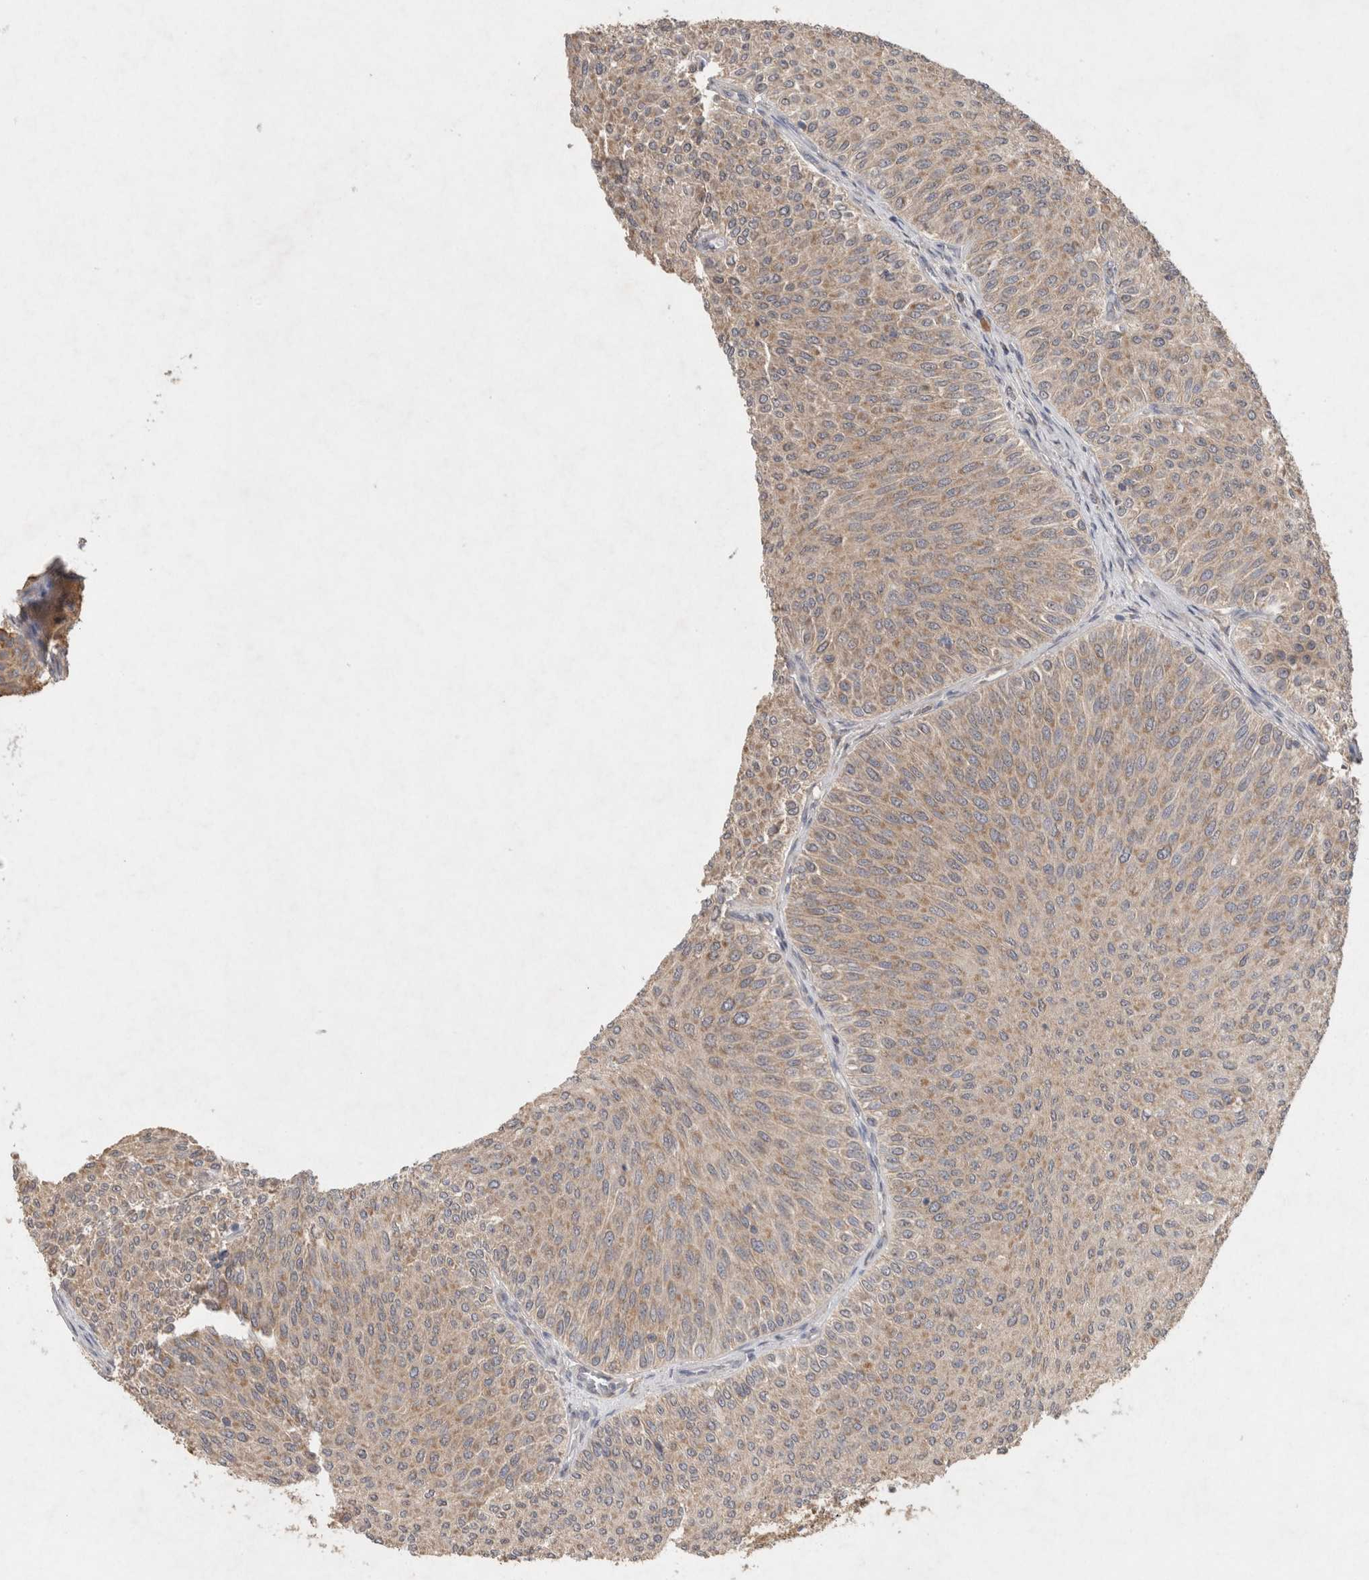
{"staining": {"intensity": "moderate", "quantity": ">75%", "location": "cytoplasmic/membranous"}, "tissue": "urothelial cancer", "cell_type": "Tumor cells", "image_type": "cancer", "snomed": [{"axis": "morphology", "description": "Urothelial carcinoma, Low grade"}, {"axis": "topography", "description": "Urinary bladder"}], "caption": "This photomicrograph reveals immunohistochemistry (IHC) staining of low-grade urothelial carcinoma, with medium moderate cytoplasmic/membranous staining in about >75% of tumor cells.", "gene": "RAB14", "patient": {"sex": "male", "age": 78}}